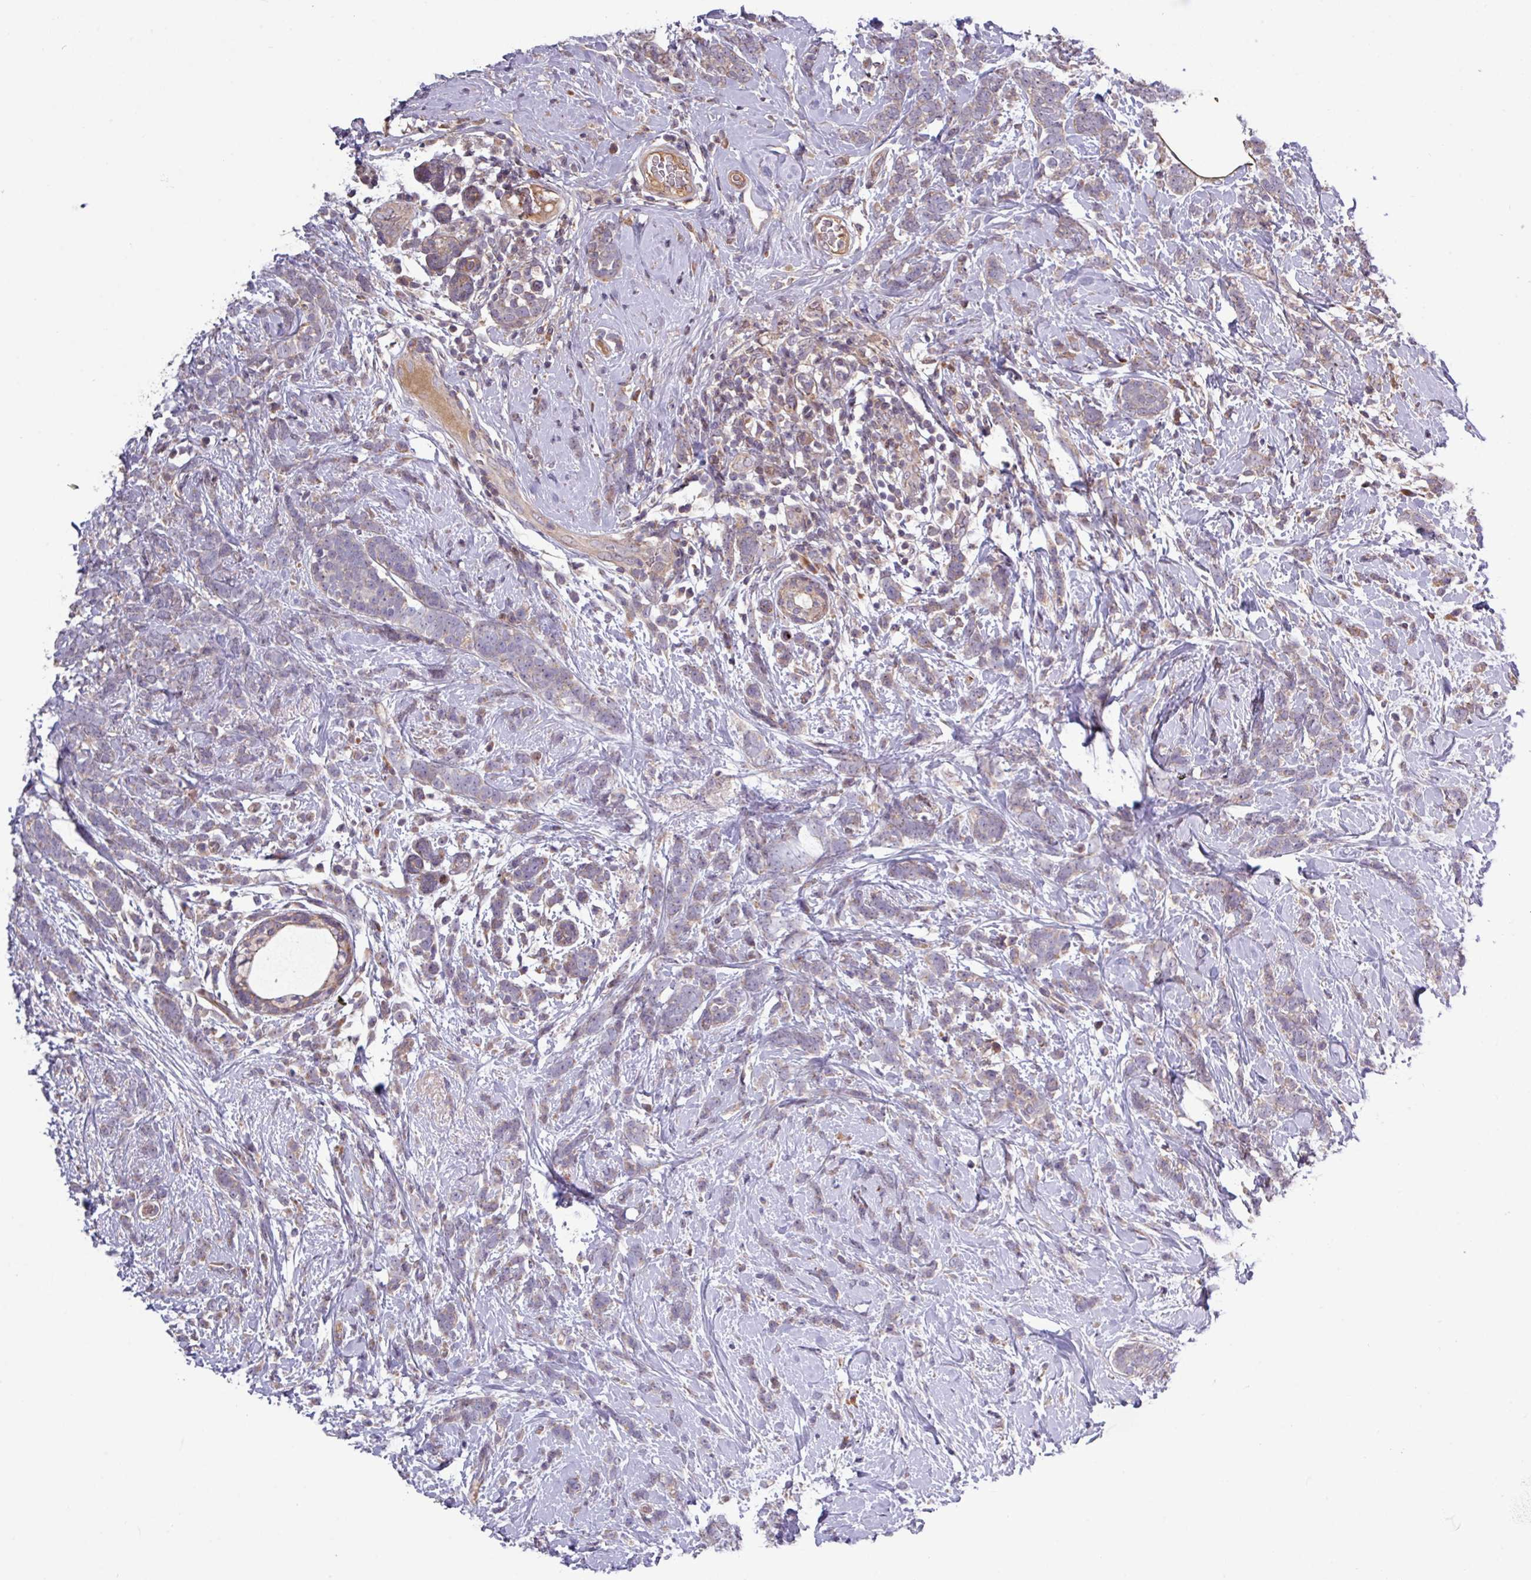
{"staining": {"intensity": "weak", "quantity": "25%-75%", "location": "cytoplasmic/membranous"}, "tissue": "breast cancer", "cell_type": "Tumor cells", "image_type": "cancer", "snomed": [{"axis": "morphology", "description": "Lobular carcinoma"}, {"axis": "topography", "description": "Breast"}], "caption": "Immunohistochemistry (IHC) photomicrograph of lobular carcinoma (breast) stained for a protein (brown), which exhibits low levels of weak cytoplasmic/membranous positivity in about 25%-75% of tumor cells.", "gene": "TNFSF12", "patient": {"sex": "female", "age": 58}}